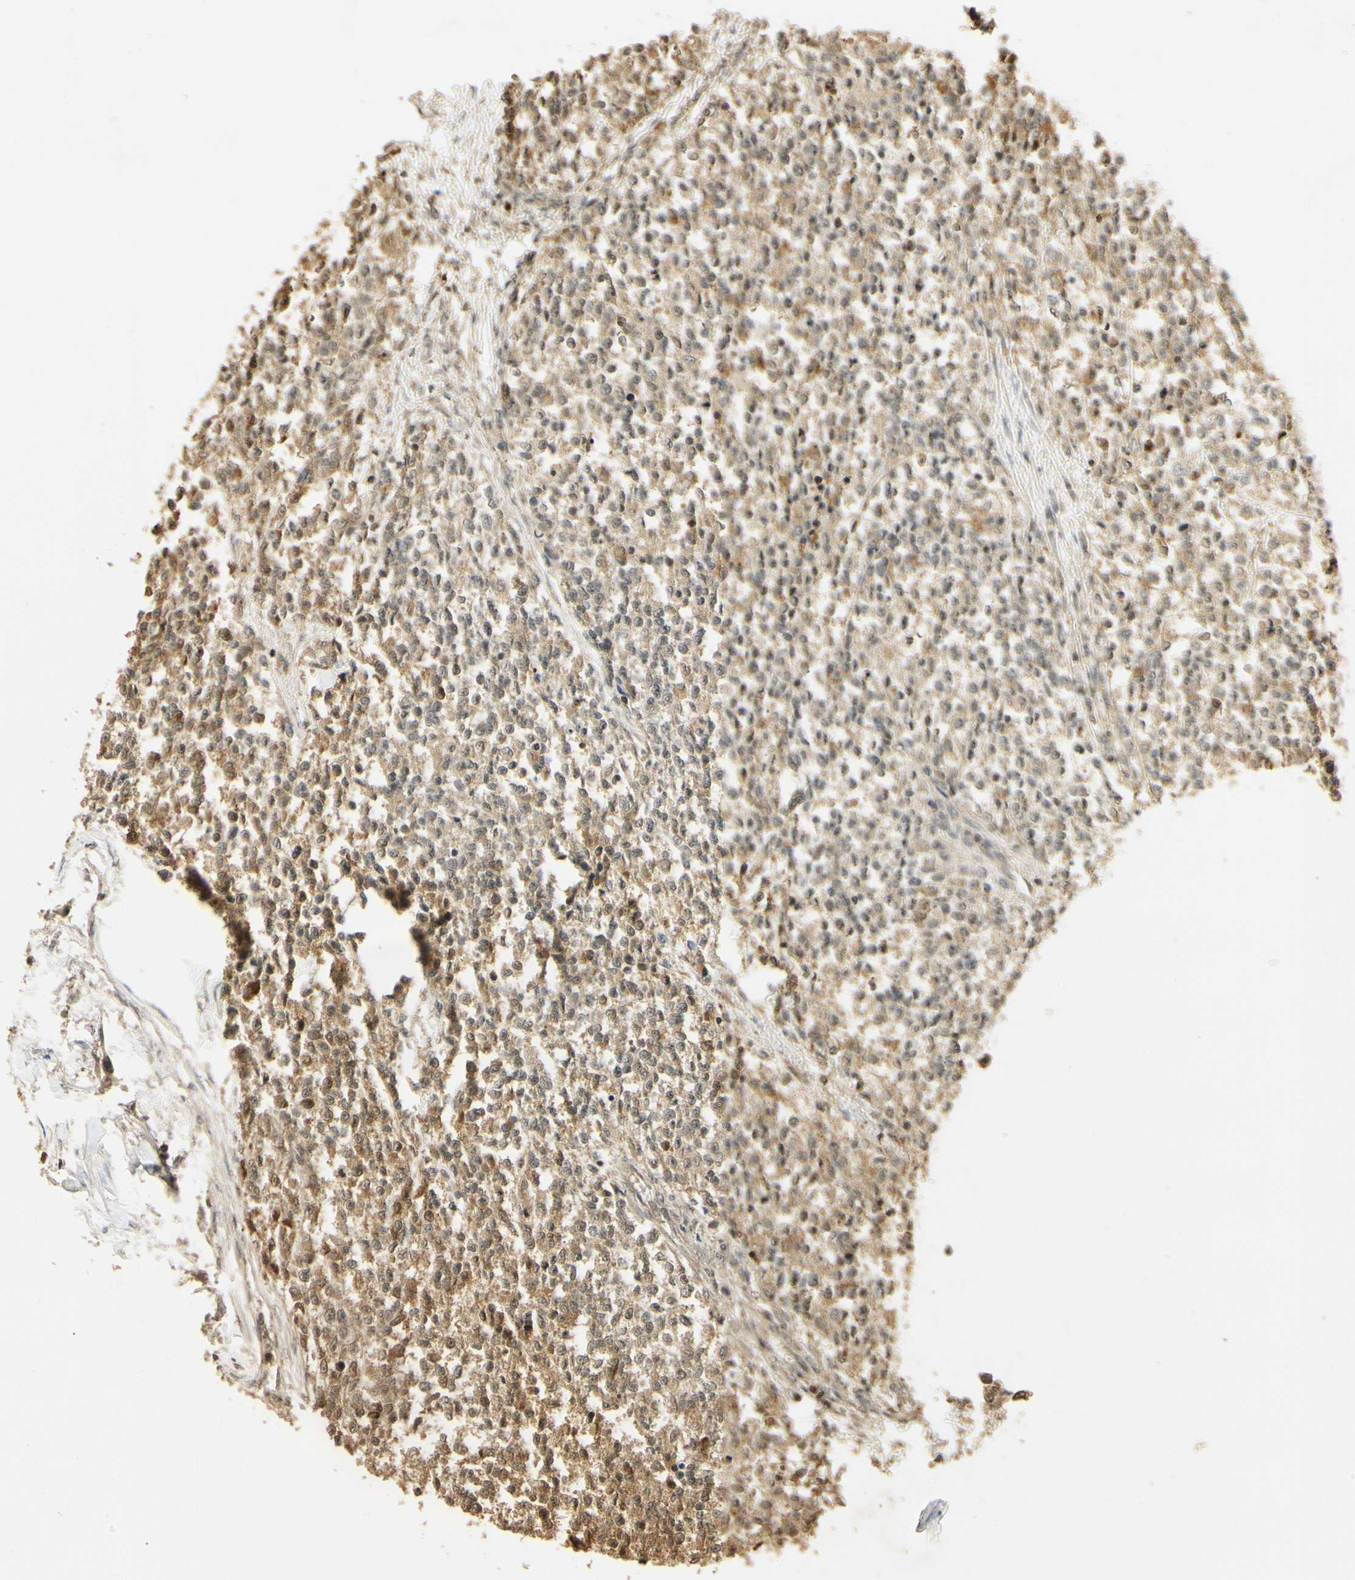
{"staining": {"intensity": "moderate", "quantity": ">75%", "location": "cytoplasmic/membranous"}, "tissue": "testis cancer", "cell_type": "Tumor cells", "image_type": "cancer", "snomed": [{"axis": "morphology", "description": "Seminoma, NOS"}, {"axis": "topography", "description": "Testis"}], "caption": "DAB immunohistochemical staining of testis seminoma reveals moderate cytoplasmic/membranous protein expression in about >75% of tumor cells.", "gene": "SOD1", "patient": {"sex": "male", "age": 59}}